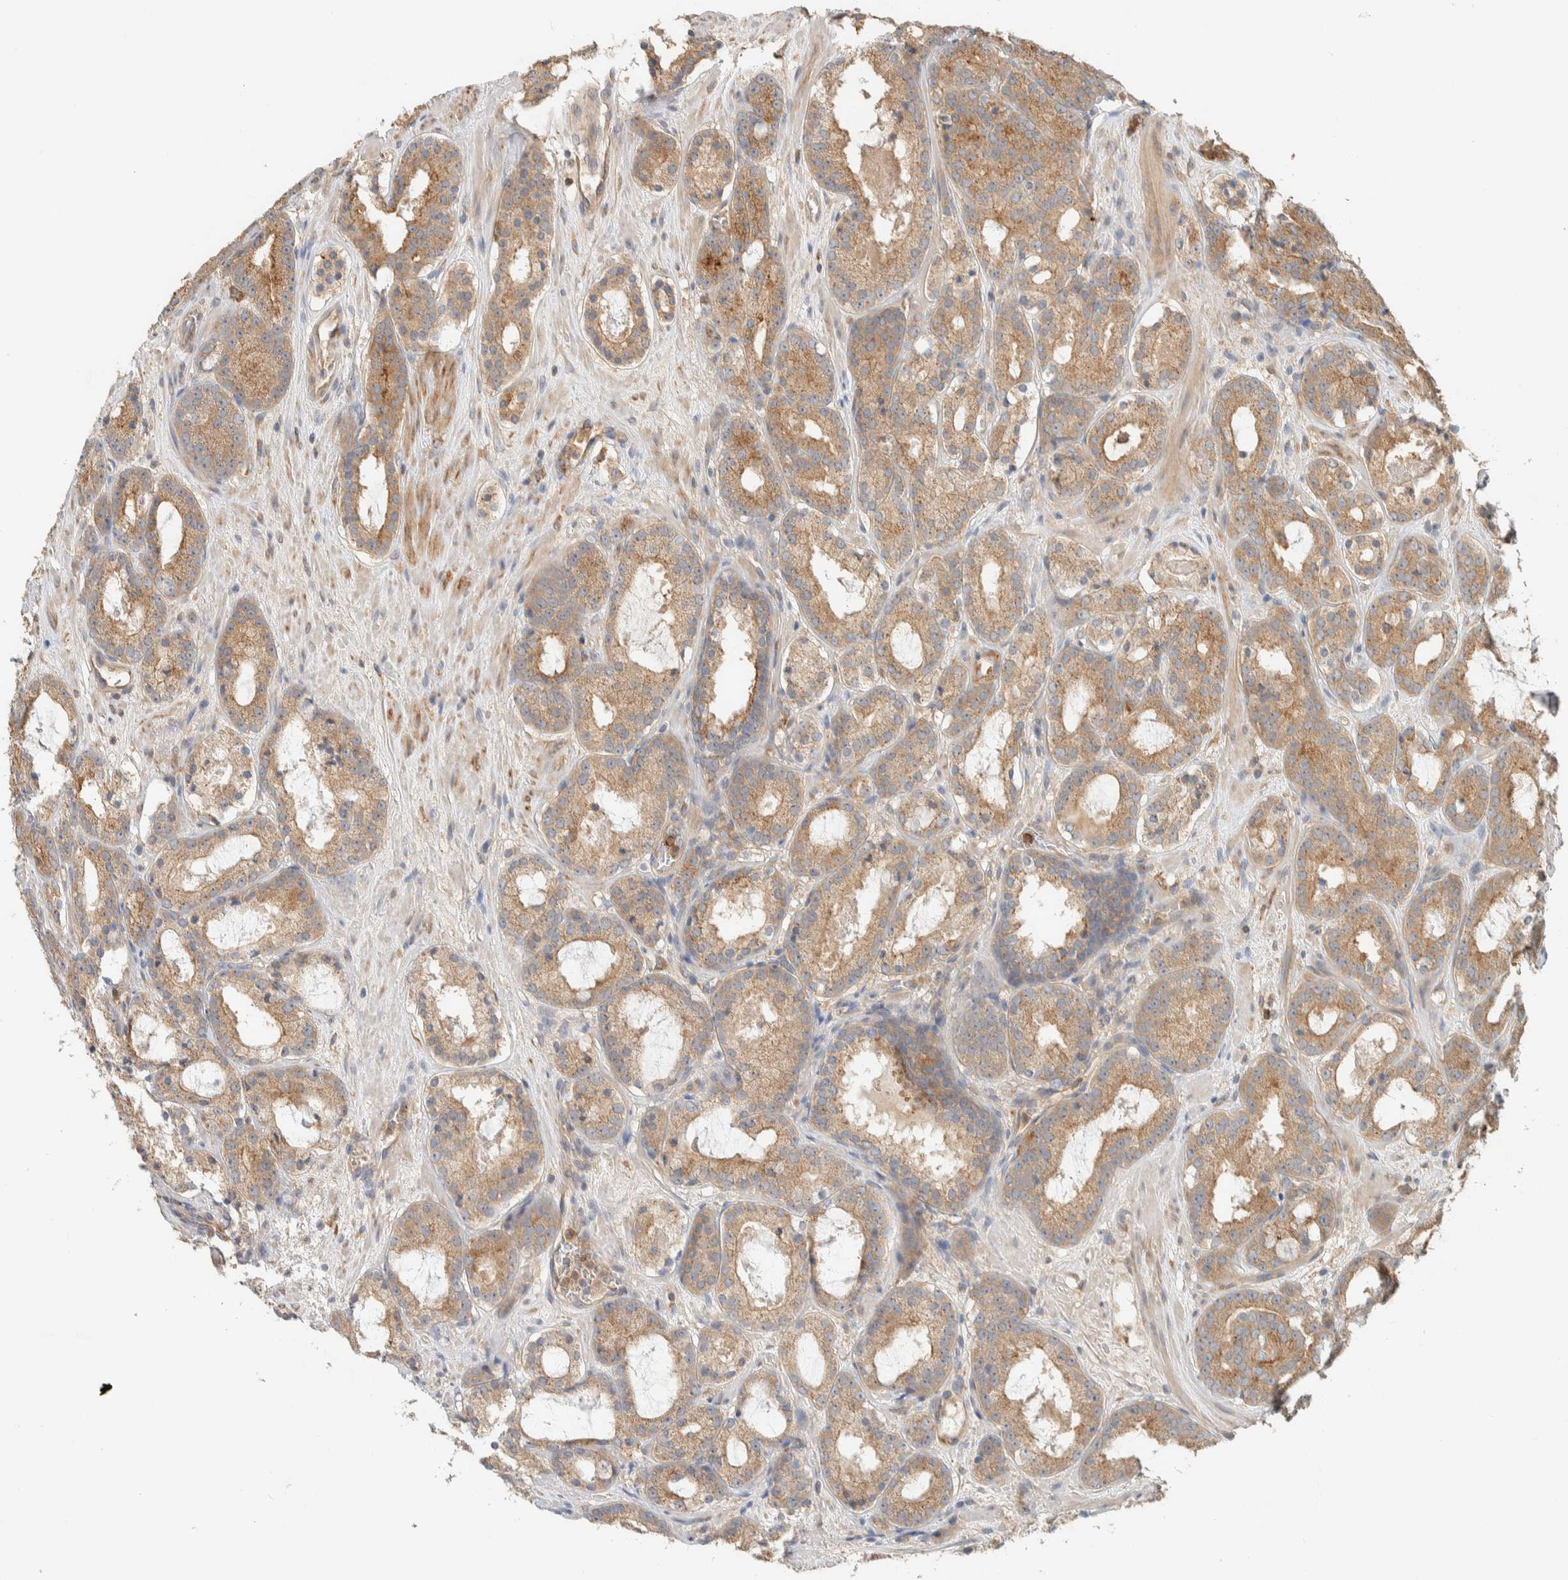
{"staining": {"intensity": "moderate", "quantity": ">75%", "location": "cytoplasmic/membranous"}, "tissue": "prostate cancer", "cell_type": "Tumor cells", "image_type": "cancer", "snomed": [{"axis": "morphology", "description": "Adenocarcinoma, Low grade"}, {"axis": "topography", "description": "Prostate"}], "caption": "Protein staining demonstrates moderate cytoplasmic/membranous positivity in approximately >75% of tumor cells in prostate low-grade adenocarcinoma.", "gene": "RAB11FIP1", "patient": {"sex": "male", "age": 69}}